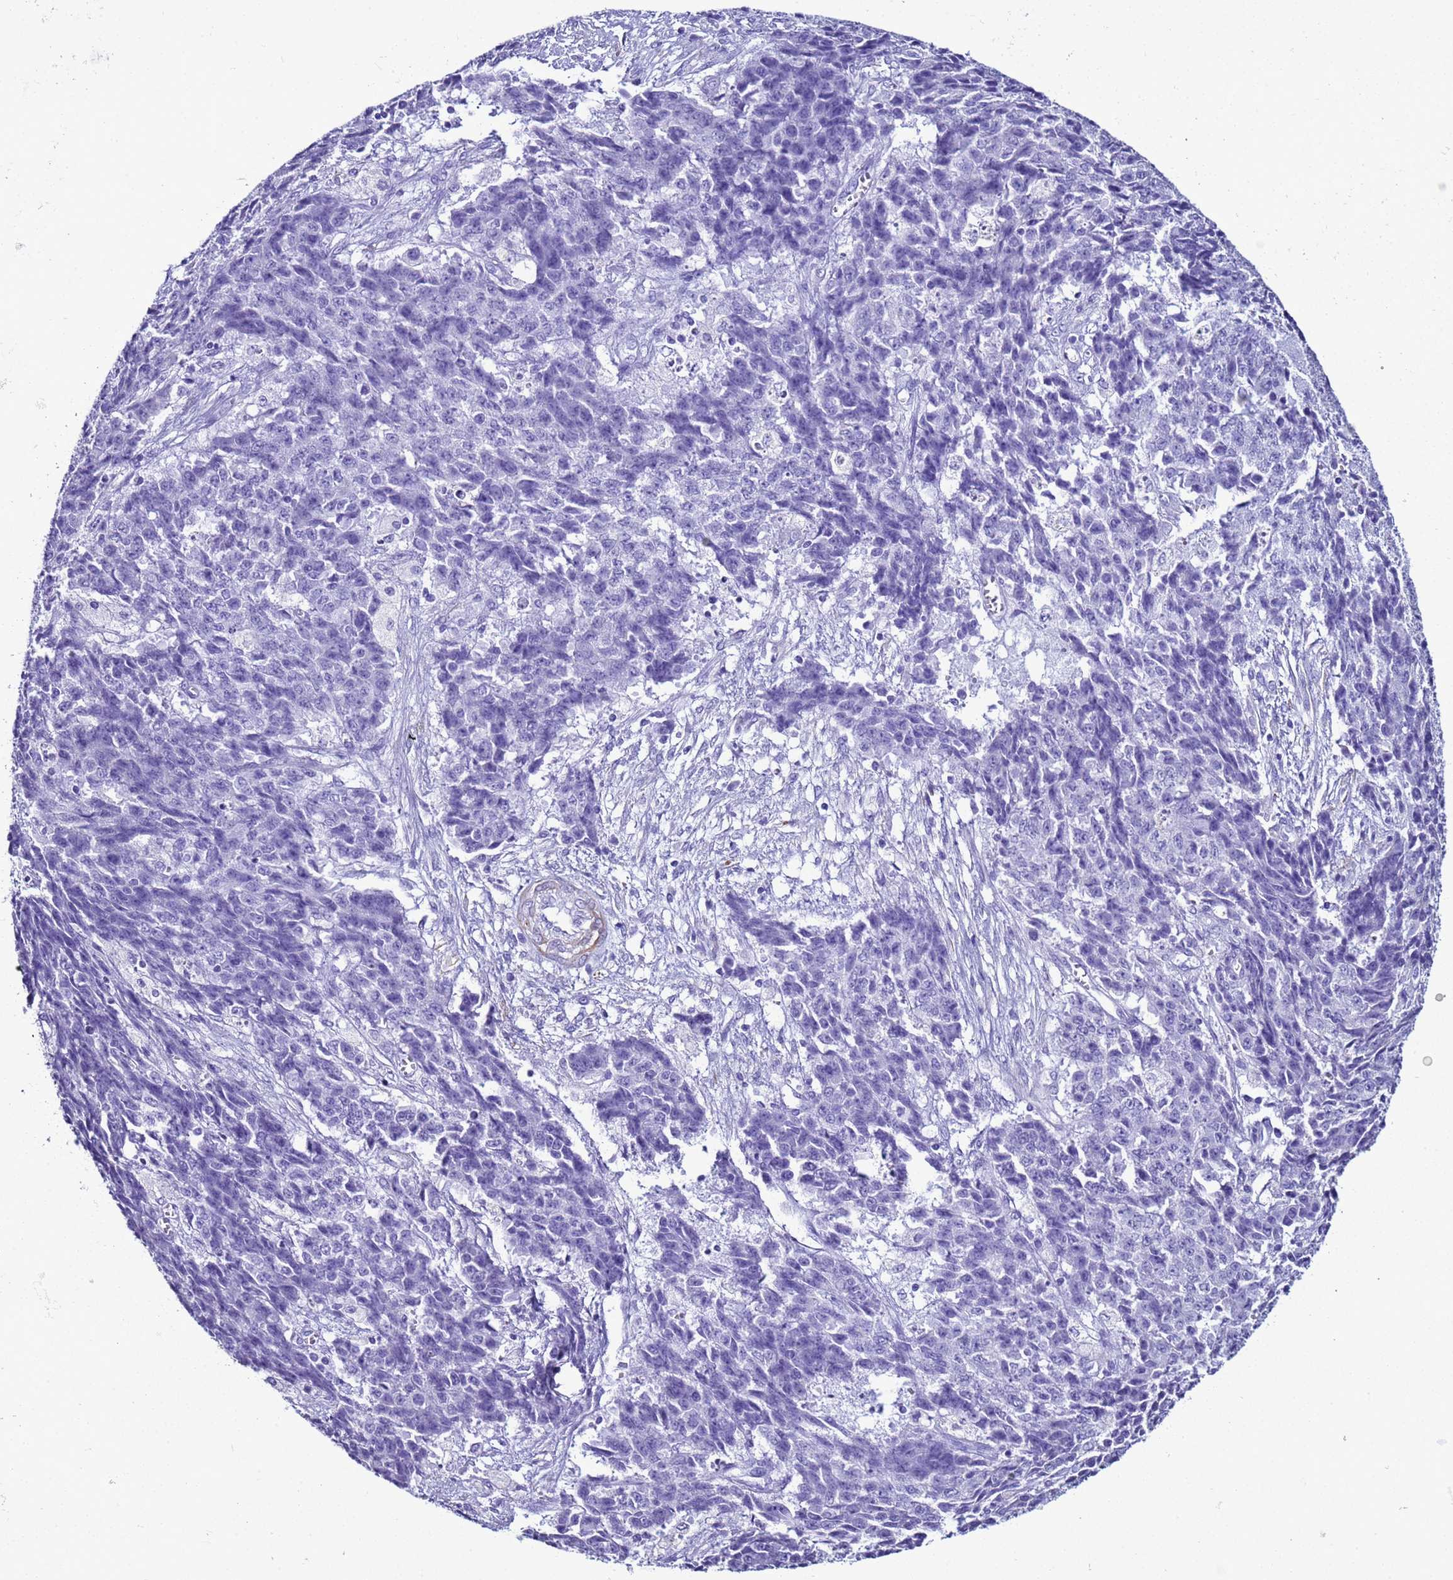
{"staining": {"intensity": "negative", "quantity": "none", "location": "none"}, "tissue": "ovarian cancer", "cell_type": "Tumor cells", "image_type": "cancer", "snomed": [{"axis": "morphology", "description": "Carcinoma, endometroid"}, {"axis": "topography", "description": "Ovary"}], "caption": "Human endometroid carcinoma (ovarian) stained for a protein using immunohistochemistry (IHC) displays no expression in tumor cells.", "gene": "LCMT1", "patient": {"sex": "female", "age": 42}}